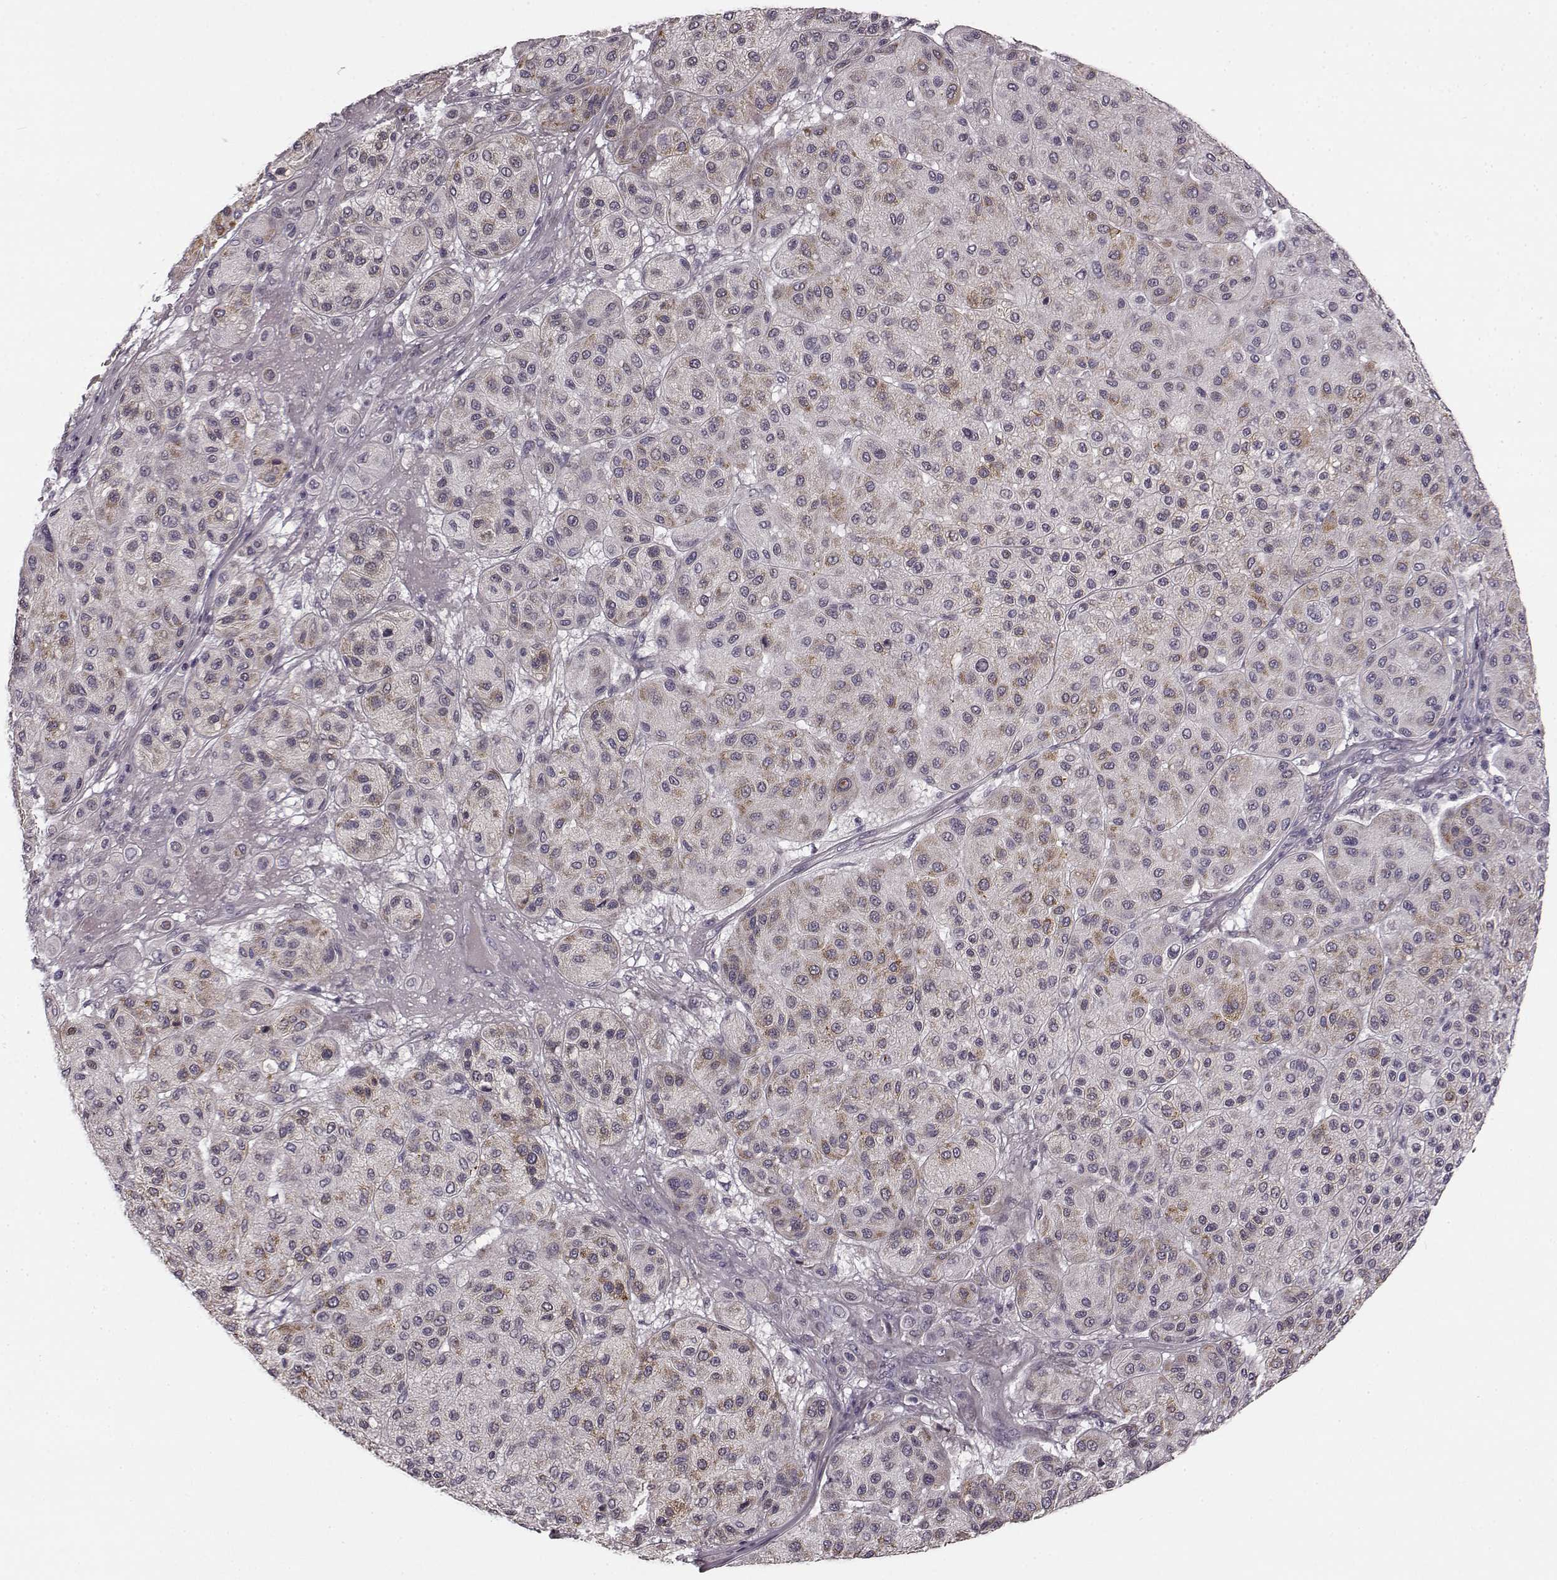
{"staining": {"intensity": "negative", "quantity": "none", "location": "none"}, "tissue": "melanoma", "cell_type": "Tumor cells", "image_type": "cancer", "snomed": [{"axis": "morphology", "description": "Malignant melanoma, Metastatic site"}, {"axis": "topography", "description": "Smooth muscle"}], "caption": "Tumor cells show no significant protein expression in melanoma.", "gene": "FAM234B", "patient": {"sex": "male", "age": 41}}